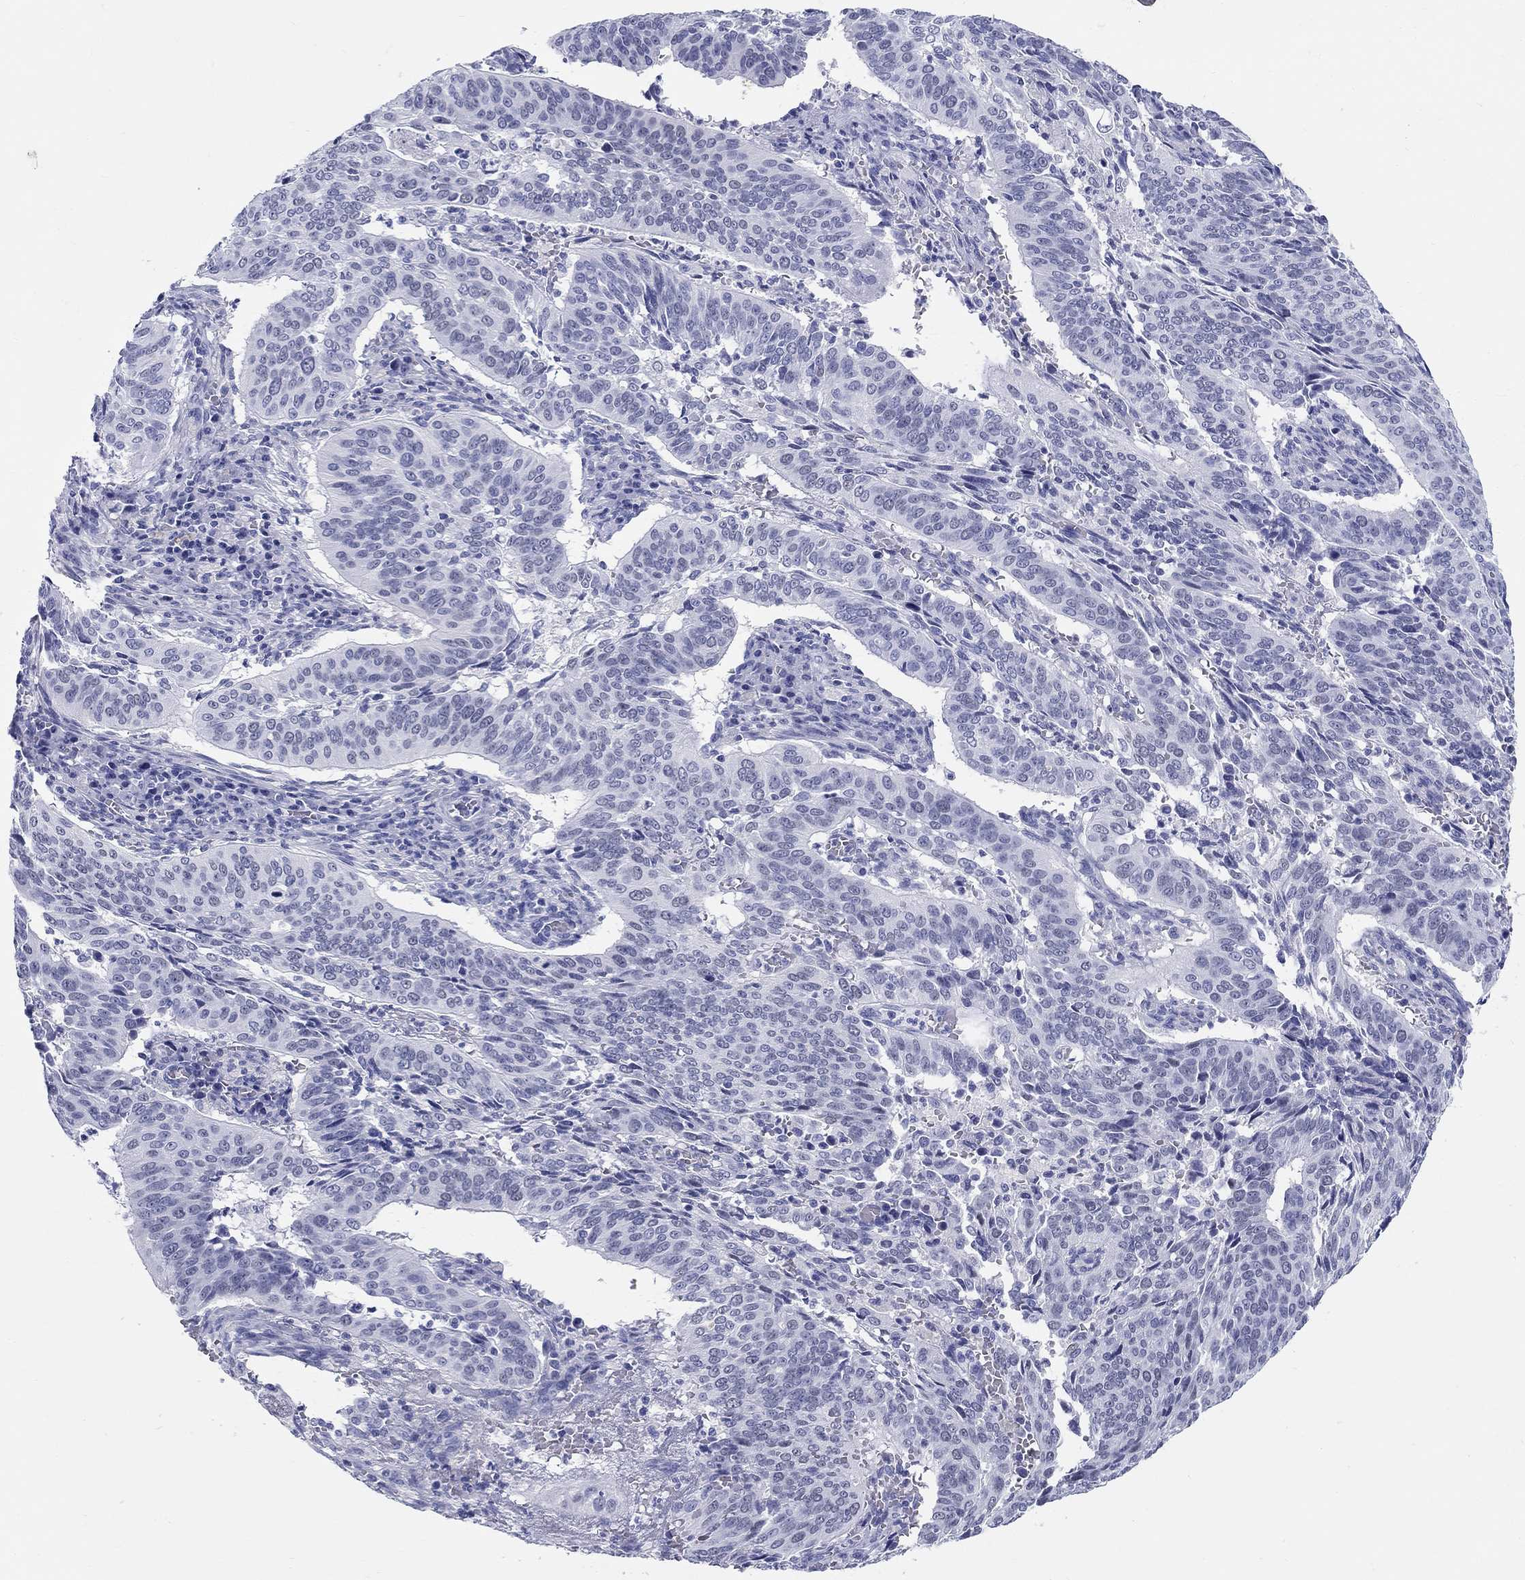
{"staining": {"intensity": "moderate", "quantity": "<25%", "location": "nuclear"}, "tissue": "cervical cancer", "cell_type": "Tumor cells", "image_type": "cancer", "snomed": [{"axis": "morphology", "description": "Normal tissue, NOS"}, {"axis": "morphology", "description": "Squamous cell carcinoma, NOS"}, {"axis": "topography", "description": "Cervix"}], "caption": "Moderate nuclear protein positivity is seen in approximately <25% of tumor cells in cervical squamous cell carcinoma.", "gene": "LAMP5", "patient": {"sex": "female", "age": 39}}